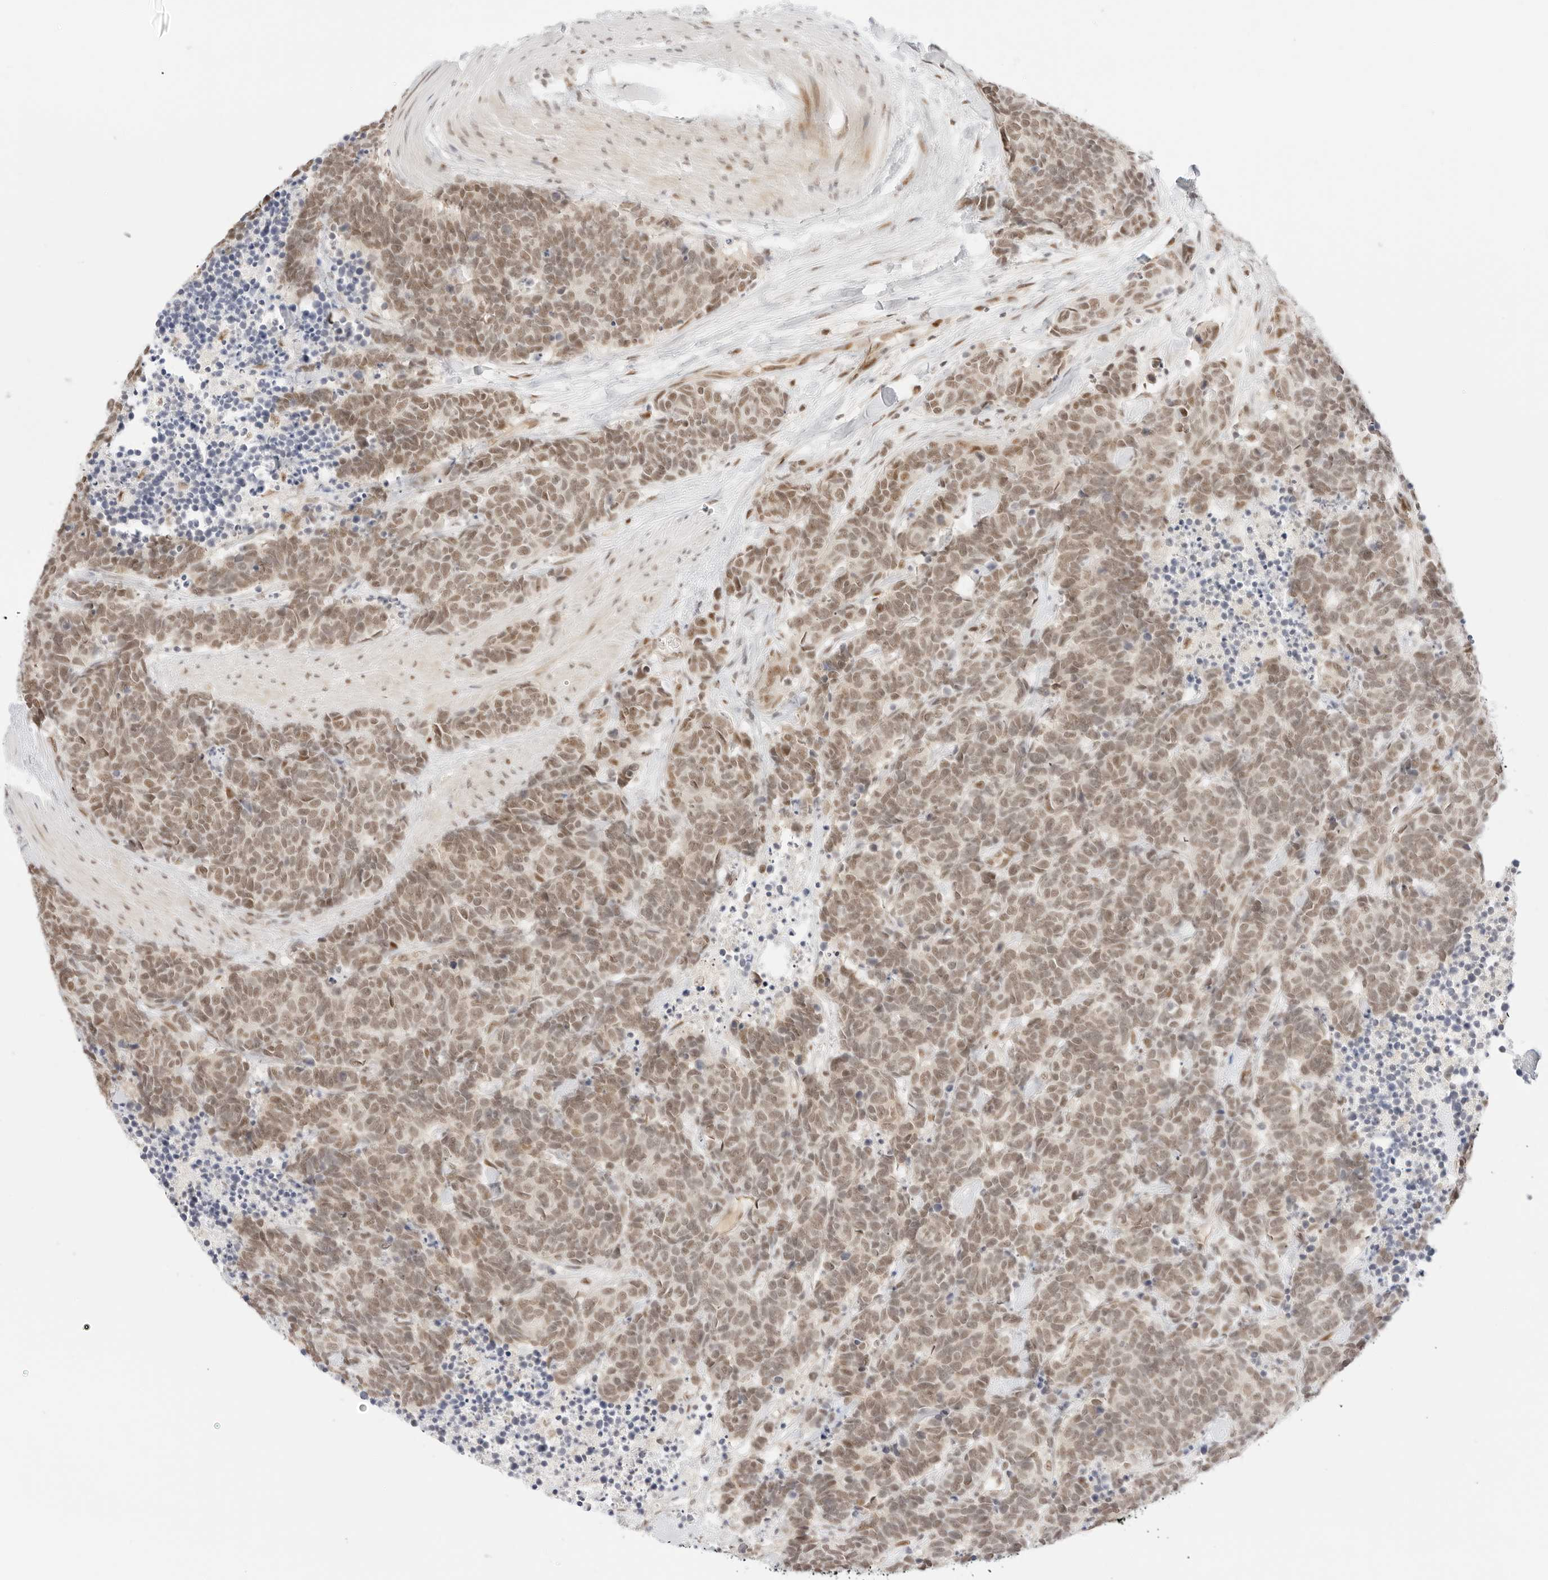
{"staining": {"intensity": "moderate", "quantity": ">75%", "location": "nuclear"}, "tissue": "carcinoid", "cell_type": "Tumor cells", "image_type": "cancer", "snomed": [{"axis": "morphology", "description": "Carcinoma, NOS"}, {"axis": "morphology", "description": "Carcinoid, malignant, NOS"}, {"axis": "topography", "description": "Urinary bladder"}], "caption": "A brown stain highlights moderate nuclear staining of a protein in human carcinoid (malignant) tumor cells.", "gene": "ITGA6", "patient": {"sex": "male", "age": 57}}